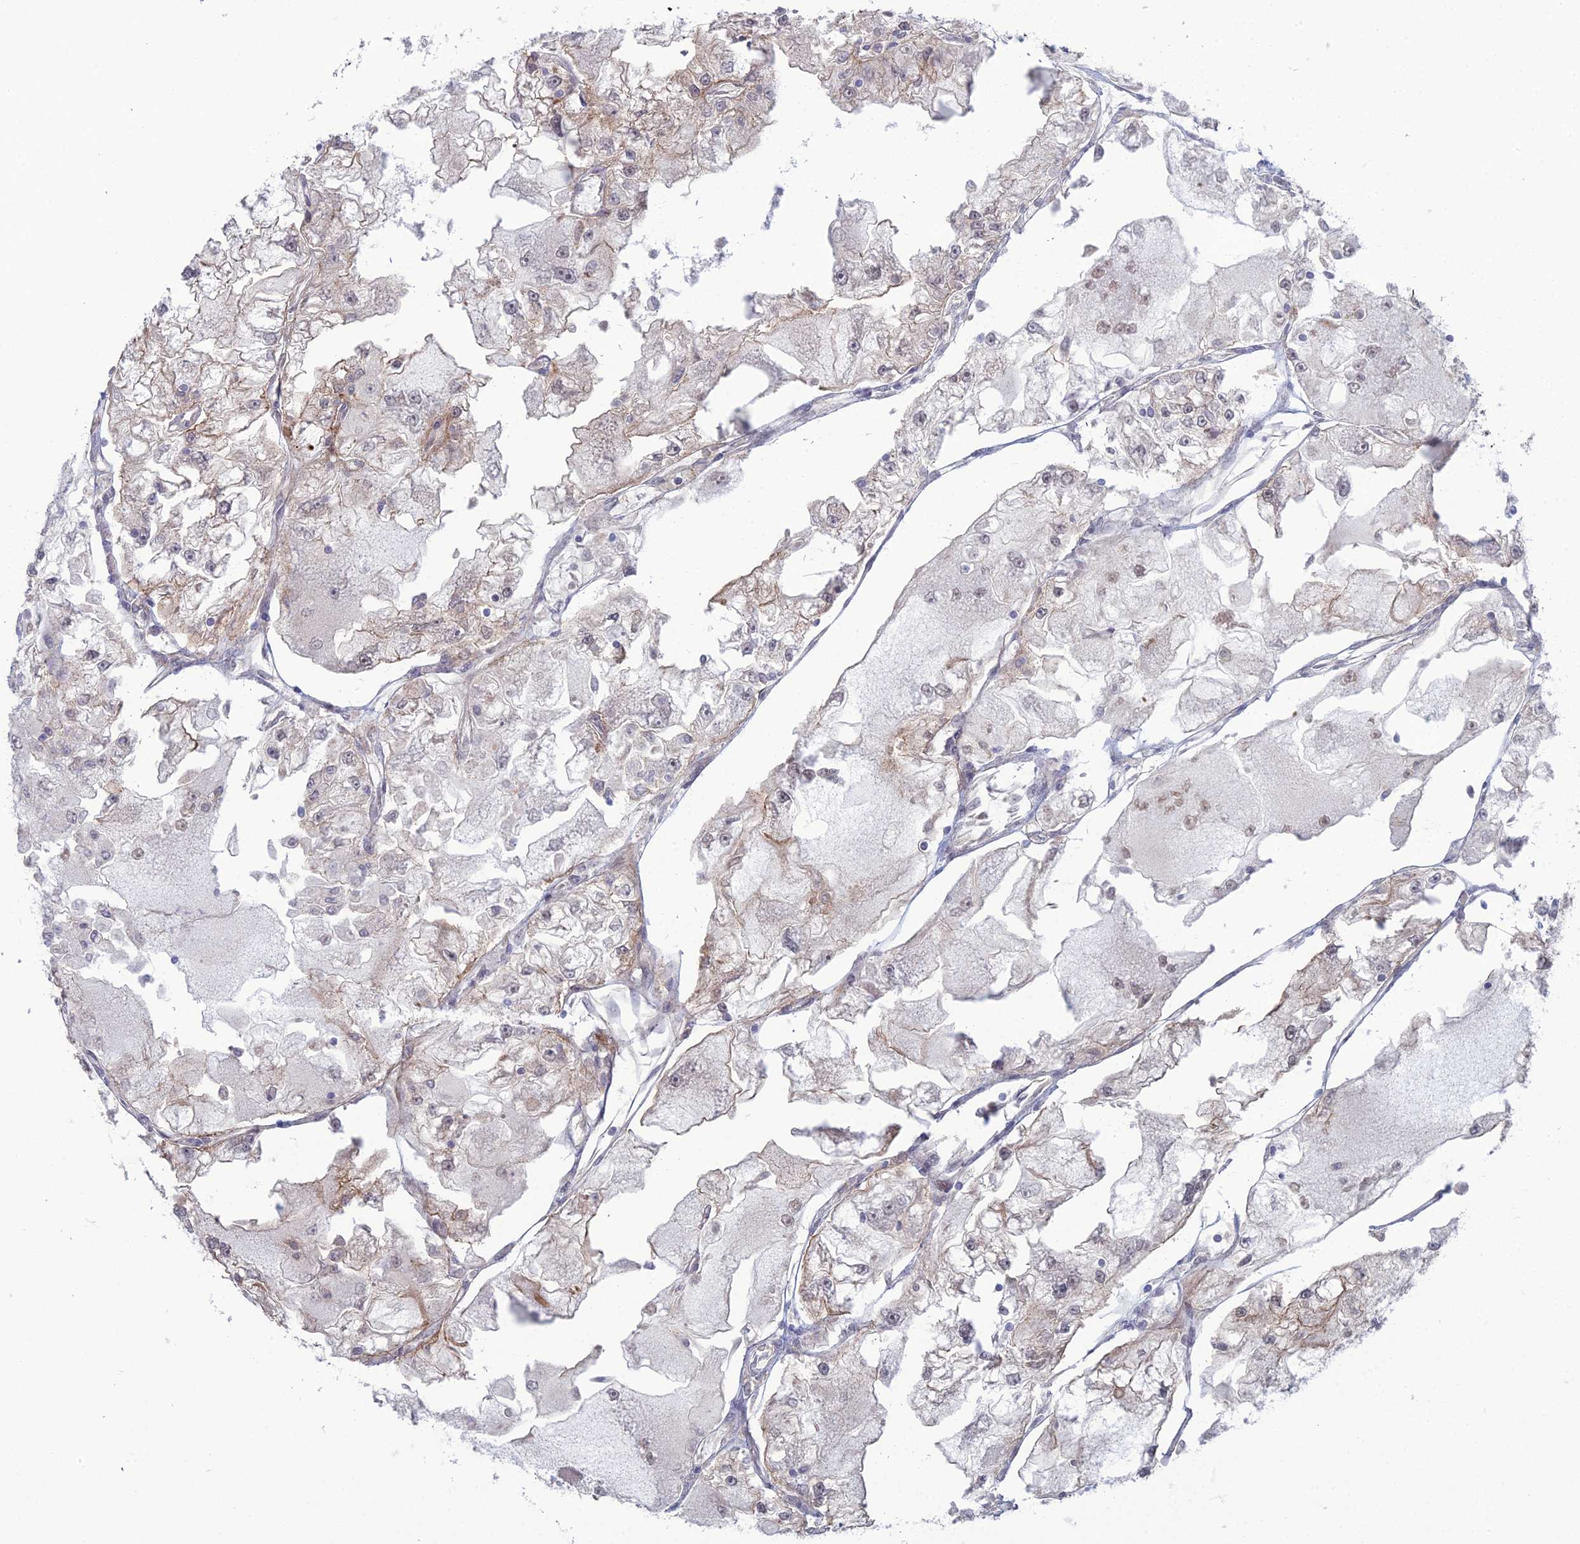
{"staining": {"intensity": "moderate", "quantity": "<25%", "location": "cytoplasmic/membranous"}, "tissue": "renal cancer", "cell_type": "Tumor cells", "image_type": "cancer", "snomed": [{"axis": "morphology", "description": "Adenocarcinoma, NOS"}, {"axis": "topography", "description": "Kidney"}], "caption": "Immunohistochemistry (IHC) of renal cancer (adenocarcinoma) reveals low levels of moderate cytoplasmic/membranous expression in about <25% of tumor cells.", "gene": "ABHD1", "patient": {"sex": "female", "age": 72}}